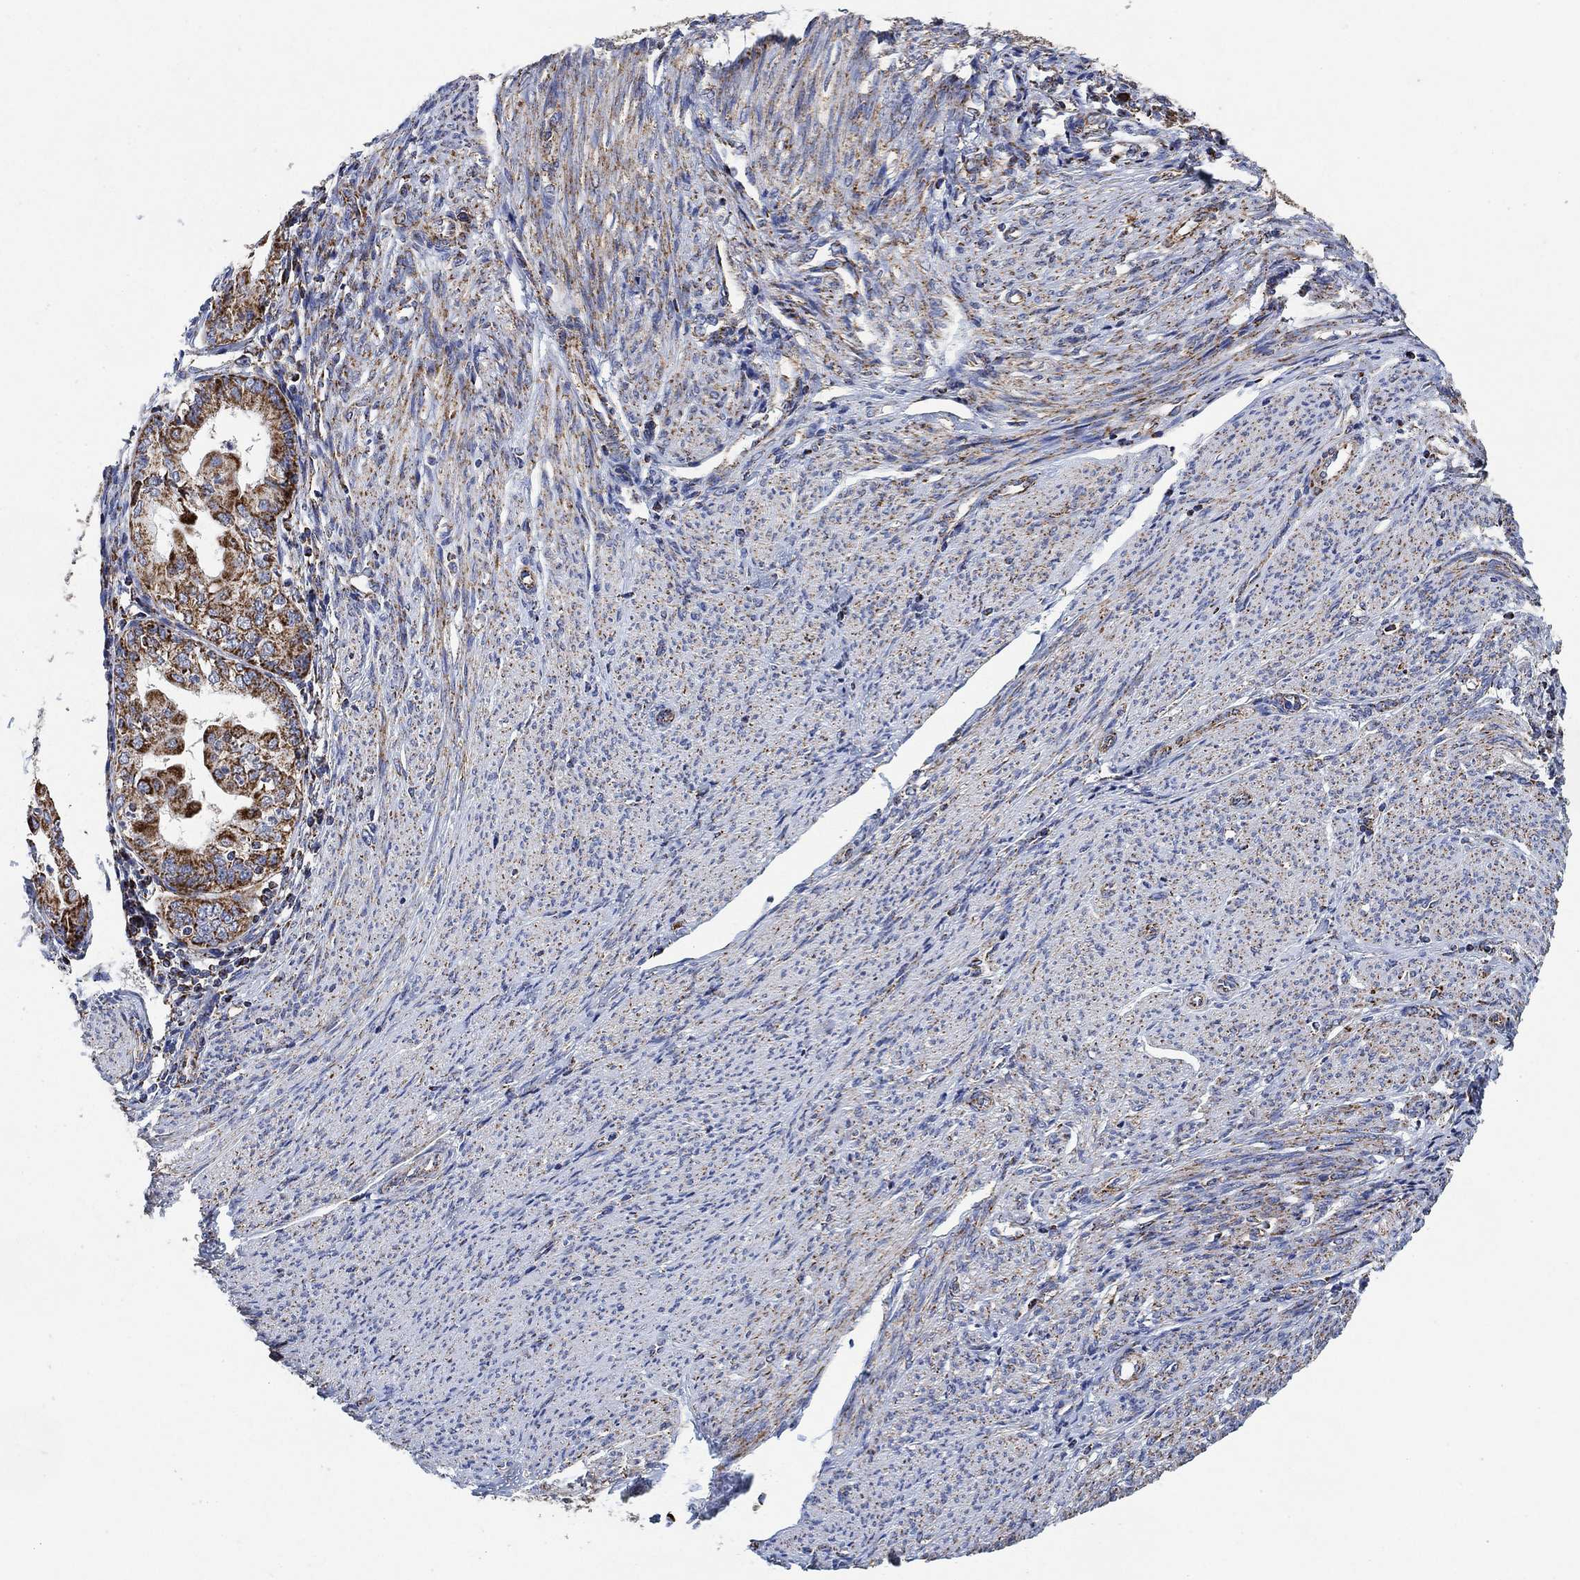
{"staining": {"intensity": "moderate", "quantity": ">75%", "location": "cytoplasmic/membranous"}, "tissue": "endometrial cancer", "cell_type": "Tumor cells", "image_type": "cancer", "snomed": [{"axis": "morphology", "description": "Adenocarcinoma, NOS"}, {"axis": "topography", "description": "Endometrium"}], "caption": "Human adenocarcinoma (endometrial) stained for a protein (brown) shows moderate cytoplasmic/membranous positive positivity in about >75% of tumor cells.", "gene": "NDUFS3", "patient": {"sex": "female", "age": 68}}